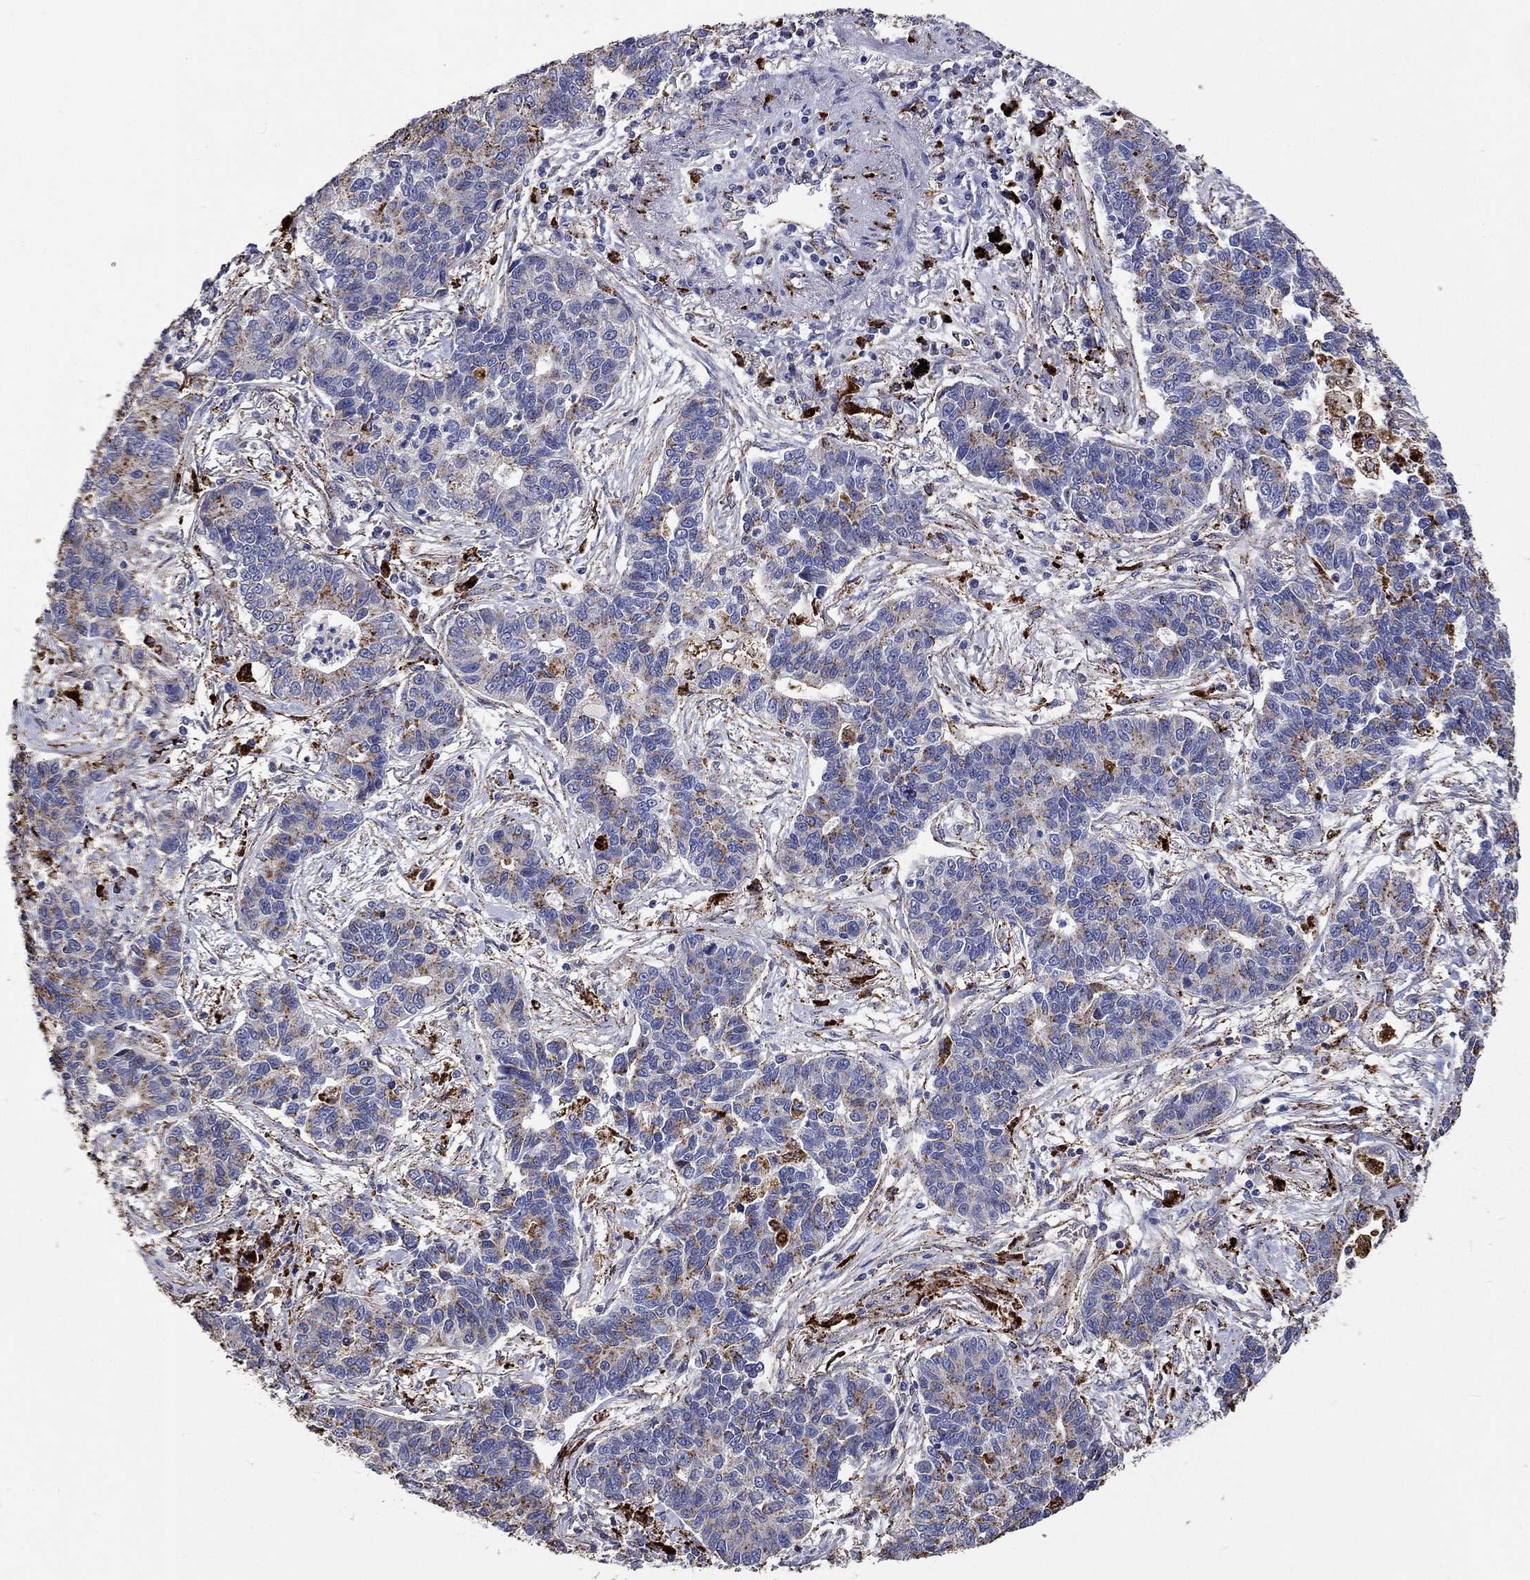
{"staining": {"intensity": "moderate", "quantity": "25%-75%", "location": "cytoplasmic/membranous"}, "tissue": "lung cancer", "cell_type": "Tumor cells", "image_type": "cancer", "snomed": [{"axis": "morphology", "description": "Adenocarcinoma, NOS"}, {"axis": "topography", "description": "Lung"}], "caption": "Adenocarcinoma (lung) stained with a protein marker displays moderate staining in tumor cells.", "gene": "CTSB", "patient": {"sex": "female", "age": 57}}